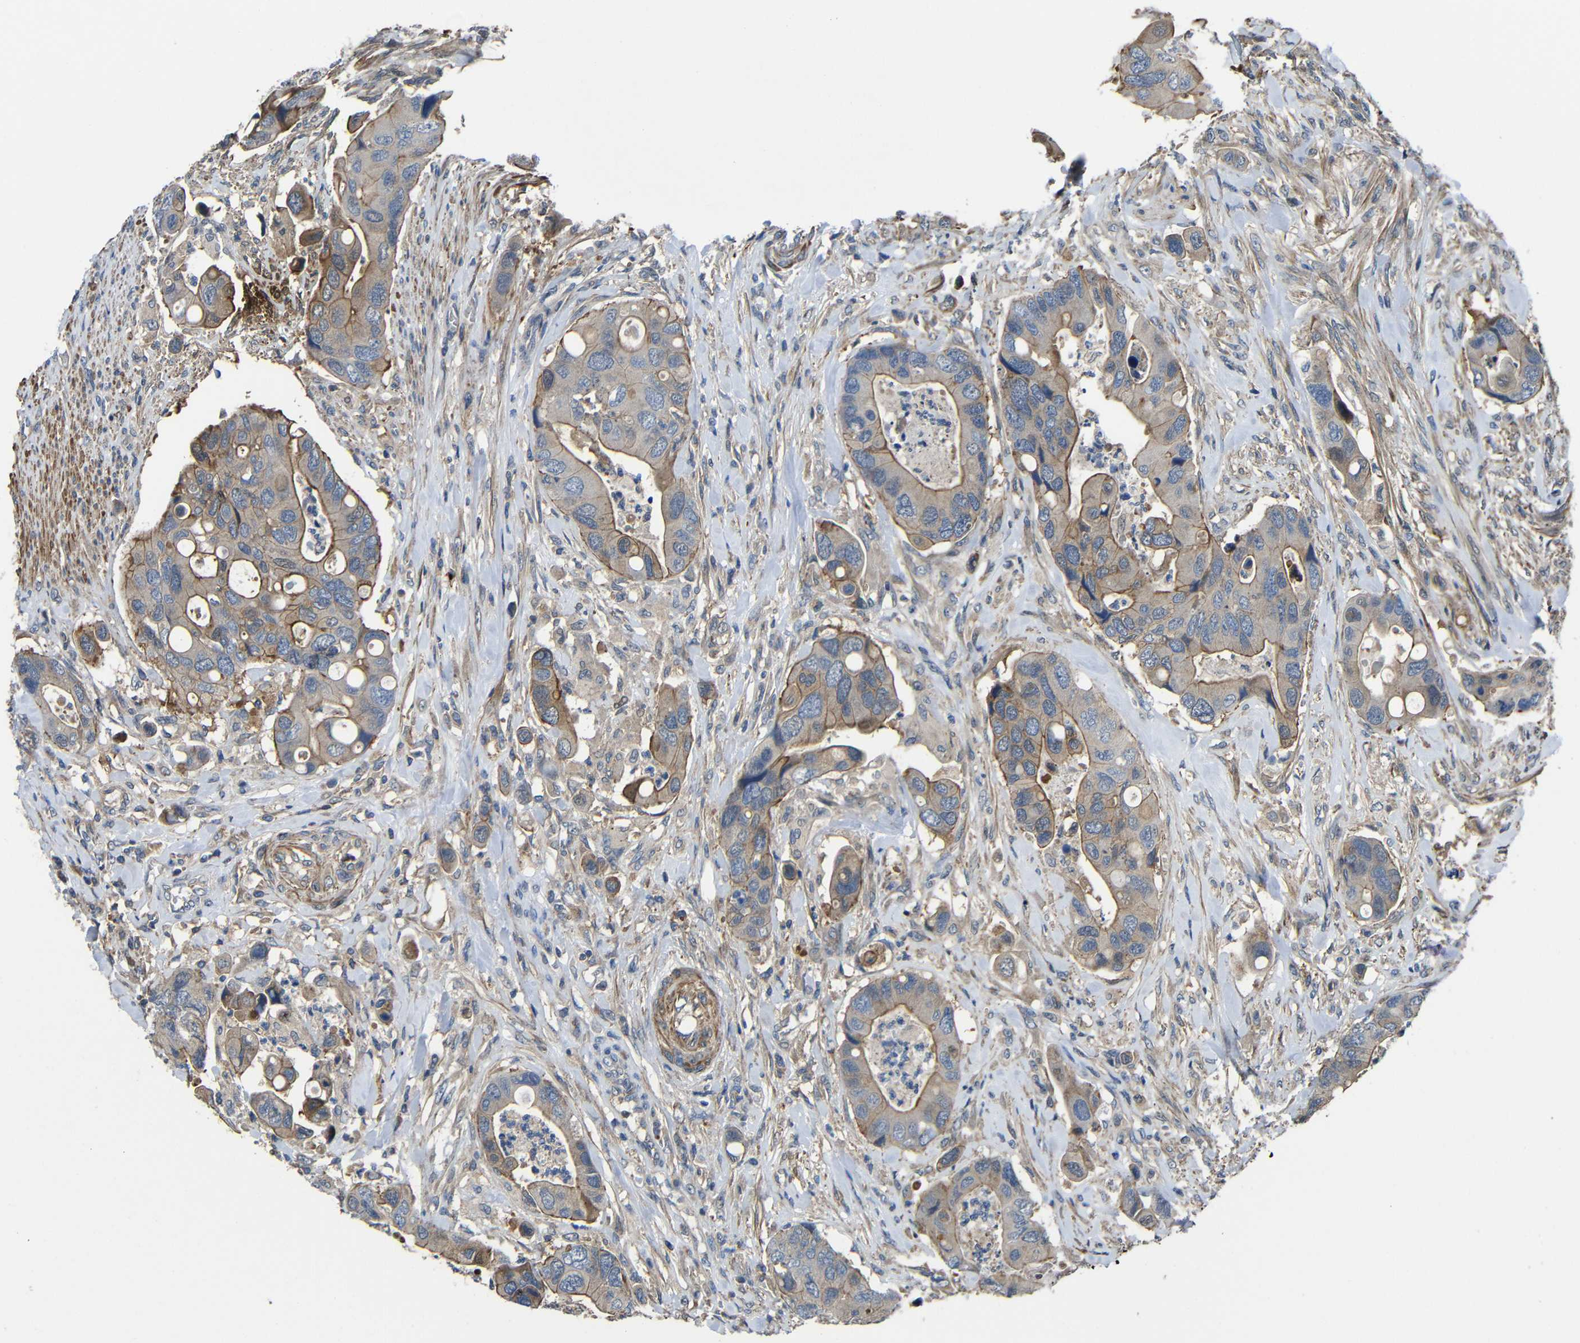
{"staining": {"intensity": "moderate", "quantity": ">75%", "location": "cytoplasmic/membranous"}, "tissue": "colorectal cancer", "cell_type": "Tumor cells", "image_type": "cancer", "snomed": [{"axis": "morphology", "description": "Adenocarcinoma, NOS"}, {"axis": "topography", "description": "Rectum"}], "caption": "IHC of colorectal adenocarcinoma reveals medium levels of moderate cytoplasmic/membranous staining in about >75% of tumor cells.", "gene": "GDI1", "patient": {"sex": "female", "age": 57}}